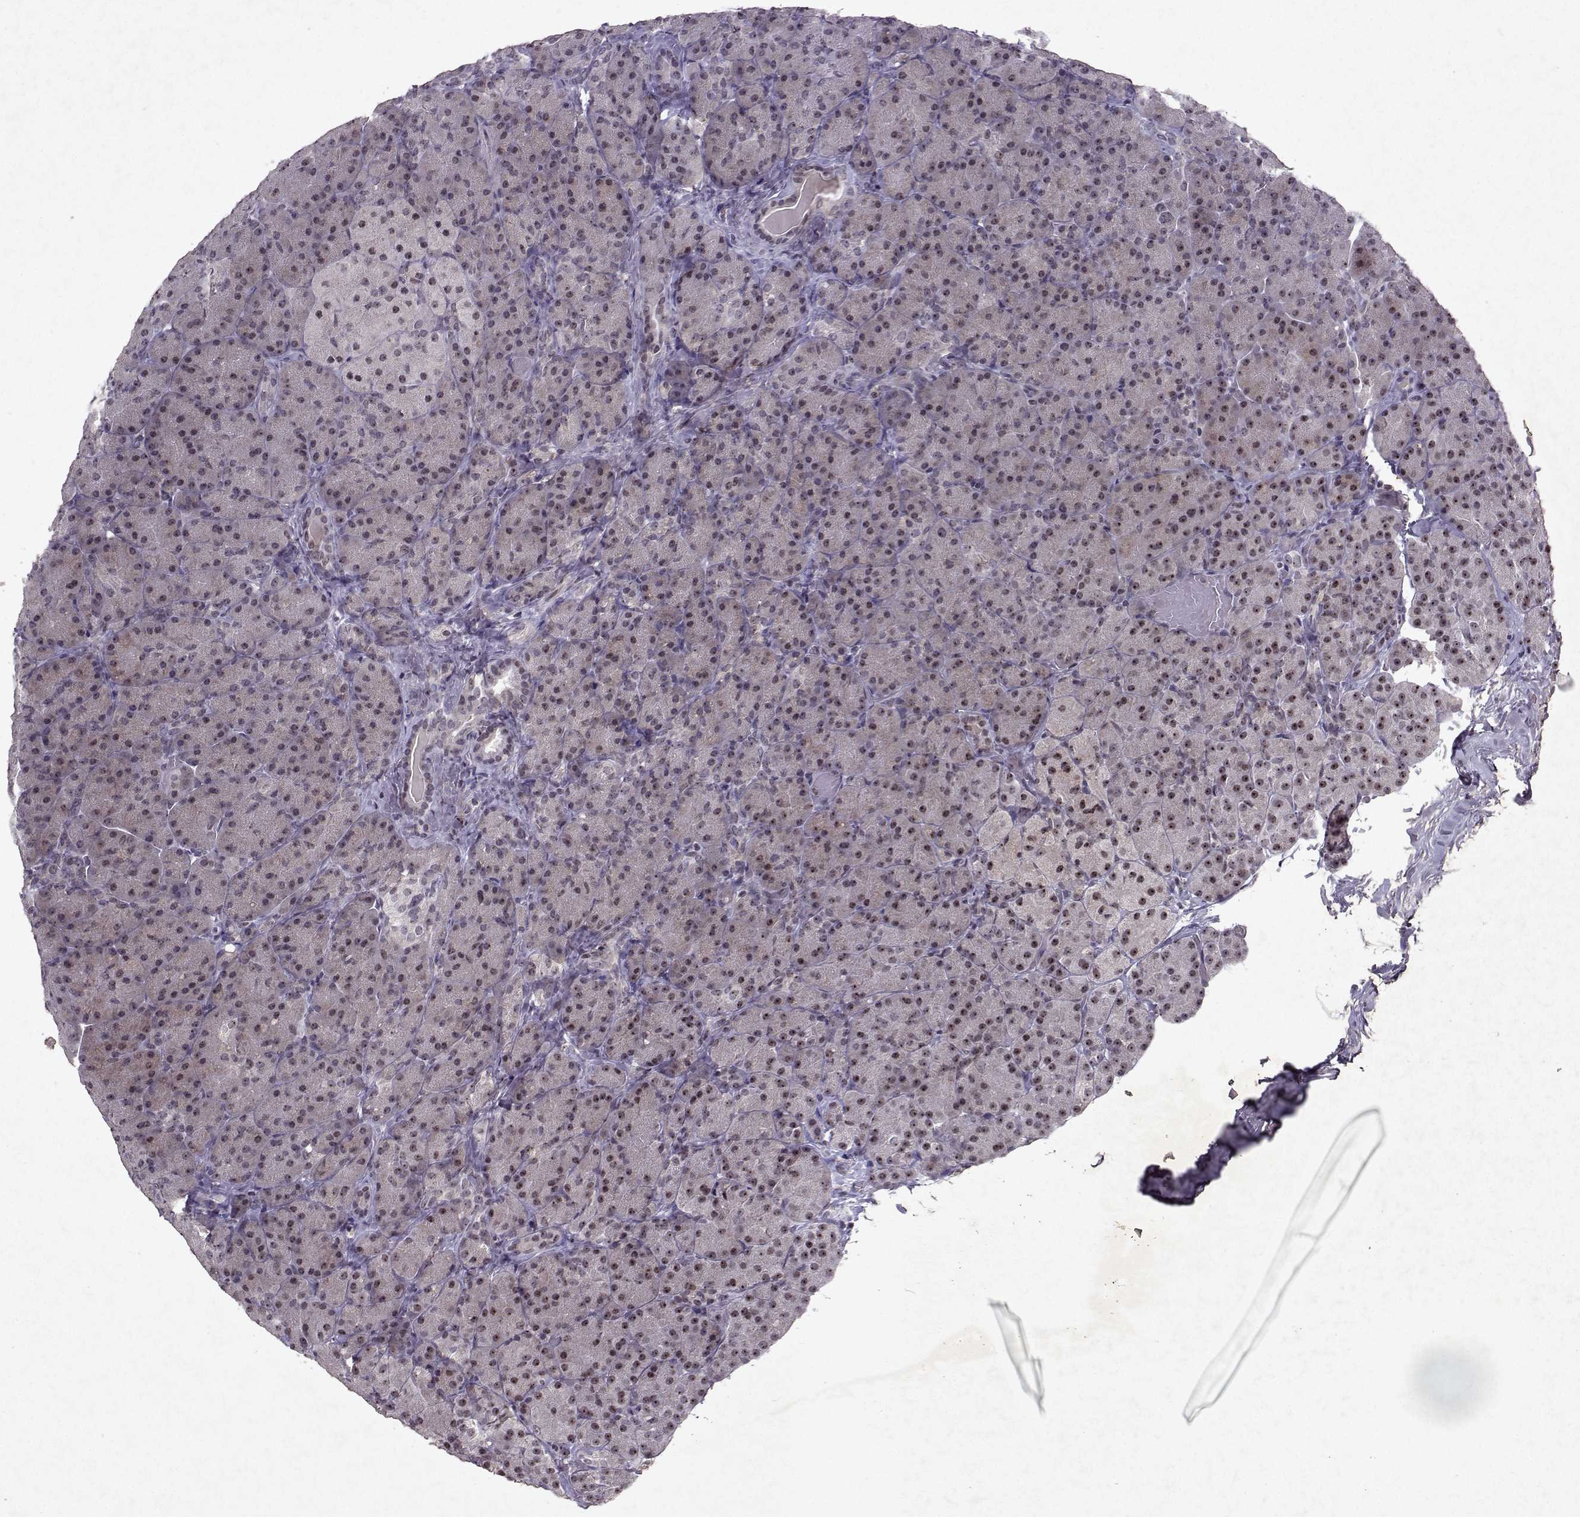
{"staining": {"intensity": "weak", "quantity": ">75%", "location": "nuclear"}, "tissue": "pancreas", "cell_type": "Exocrine glandular cells", "image_type": "normal", "snomed": [{"axis": "morphology", "description": "Normal tissue, NOS"}, {"axis": "topography", "description": "Pancreas"}], "caption": "Immunohistochemistry (IHC) histopathology image of normal pancreas: human pancreas stained using immunohistochemistry shows low levels of weak protein expression localized specifically in the nuclear of exocrine glandular cells, appearing as a nuclear brown color.", "gene": "DDX56", "patient": {"sex": "male", "age": 57}}